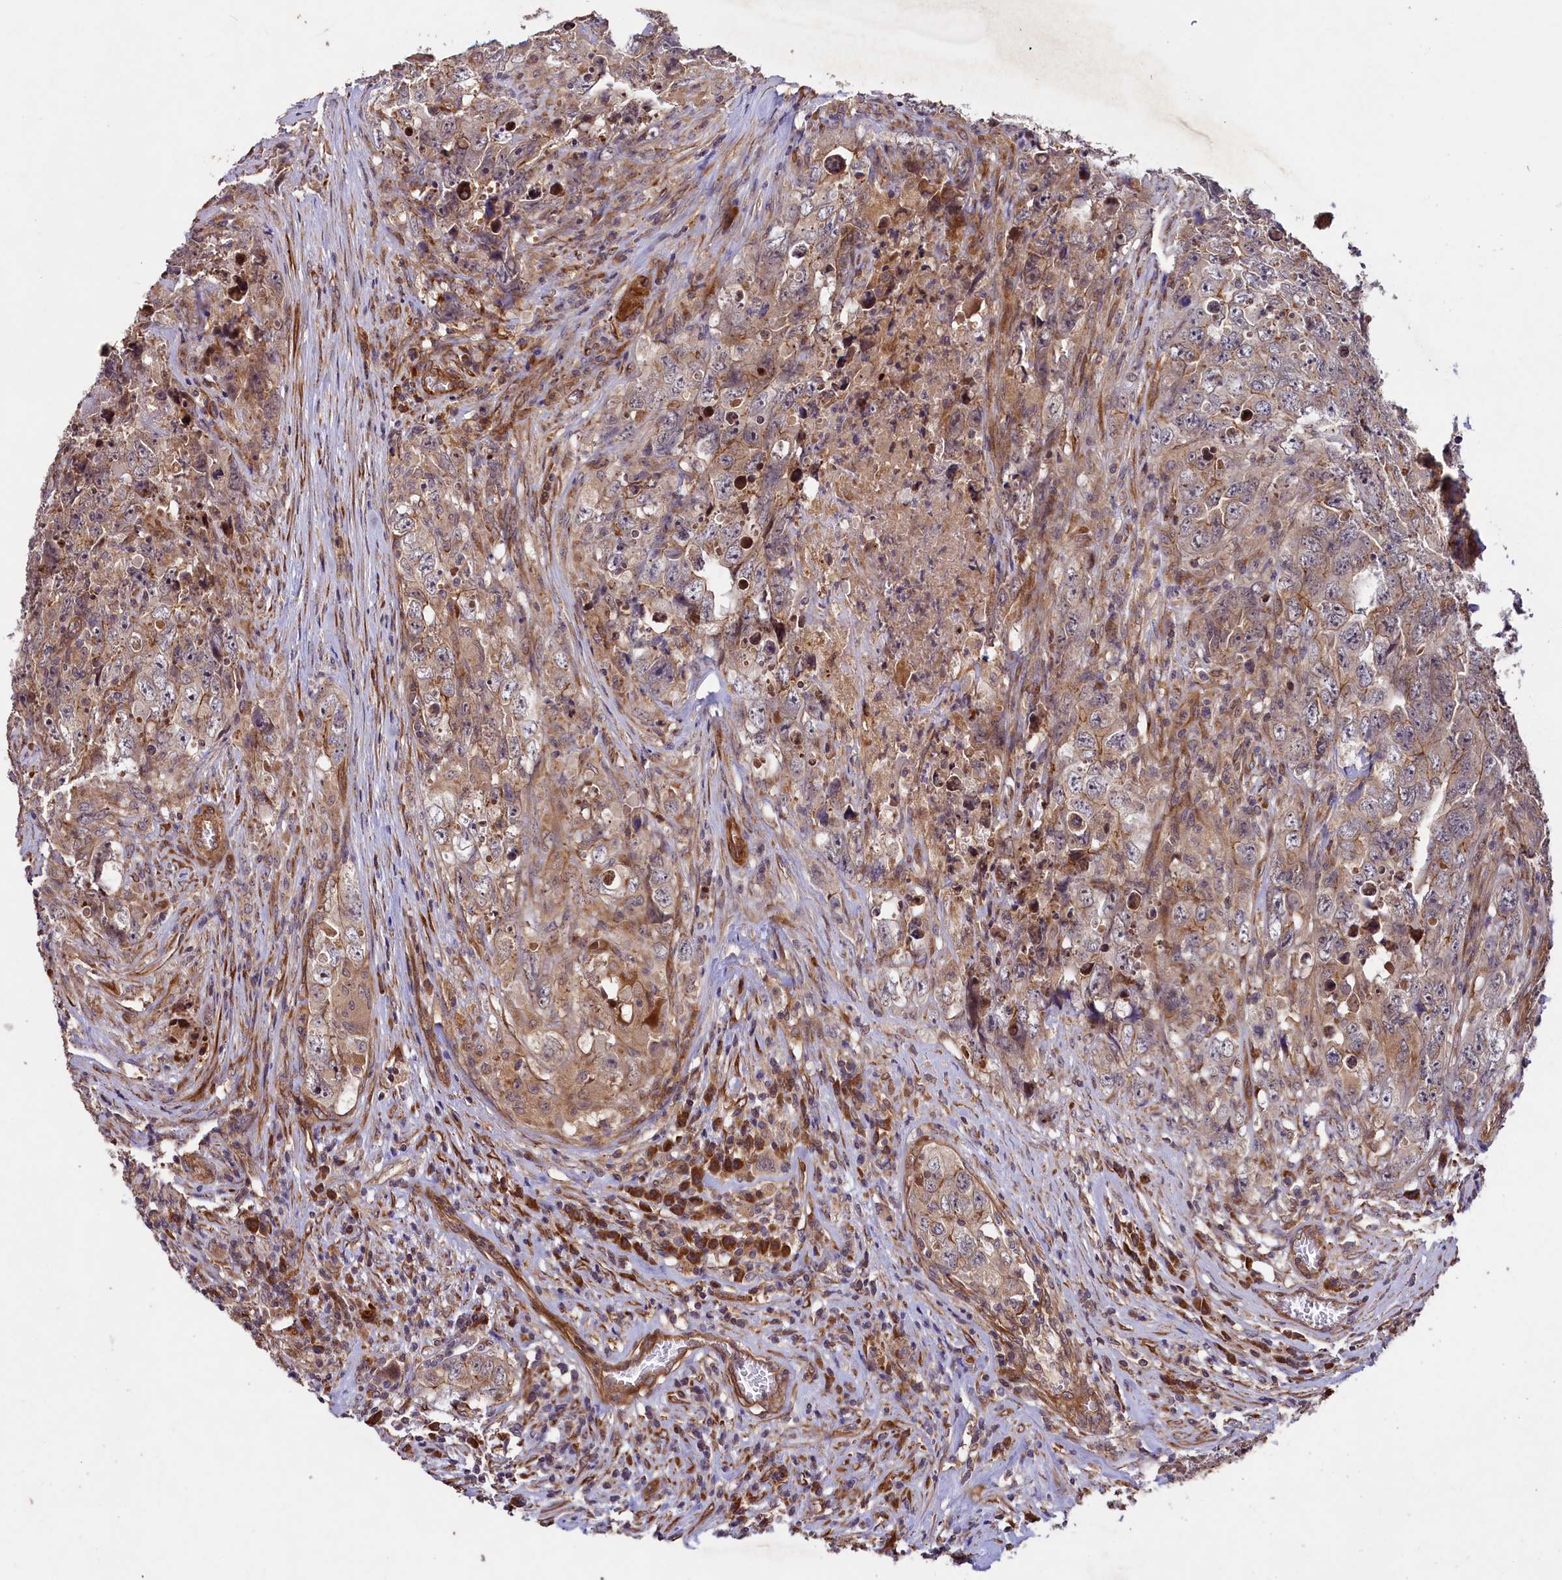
{"staining": {"intensity": "moderate", "quantity": "<25%", "location": "cytoplasmic/membranous"}, "tissue": "testis cancer", "cell_type": "Tumor cells", "image_type": "cancer", "snomed": [{"axis": "morphology", "description": "Seminoma, NOS"}, {"axis": "morphology", "description": "Carcinoma, Embryonal, NOS"}, {"axis": "topography", "description": "Testis"}], "caption": "Immunohistochemical staining of human embryonal carcinoma (testis) demonstrates low levels of moderate cytoplasmic/membranous positivity in approximately <25% of tumor cells. (DAB IHC, brown staining for protein, blue staining for nuclei).", "gene": "CCDC102A", "patient": {"sex": "male", "age": 43}}